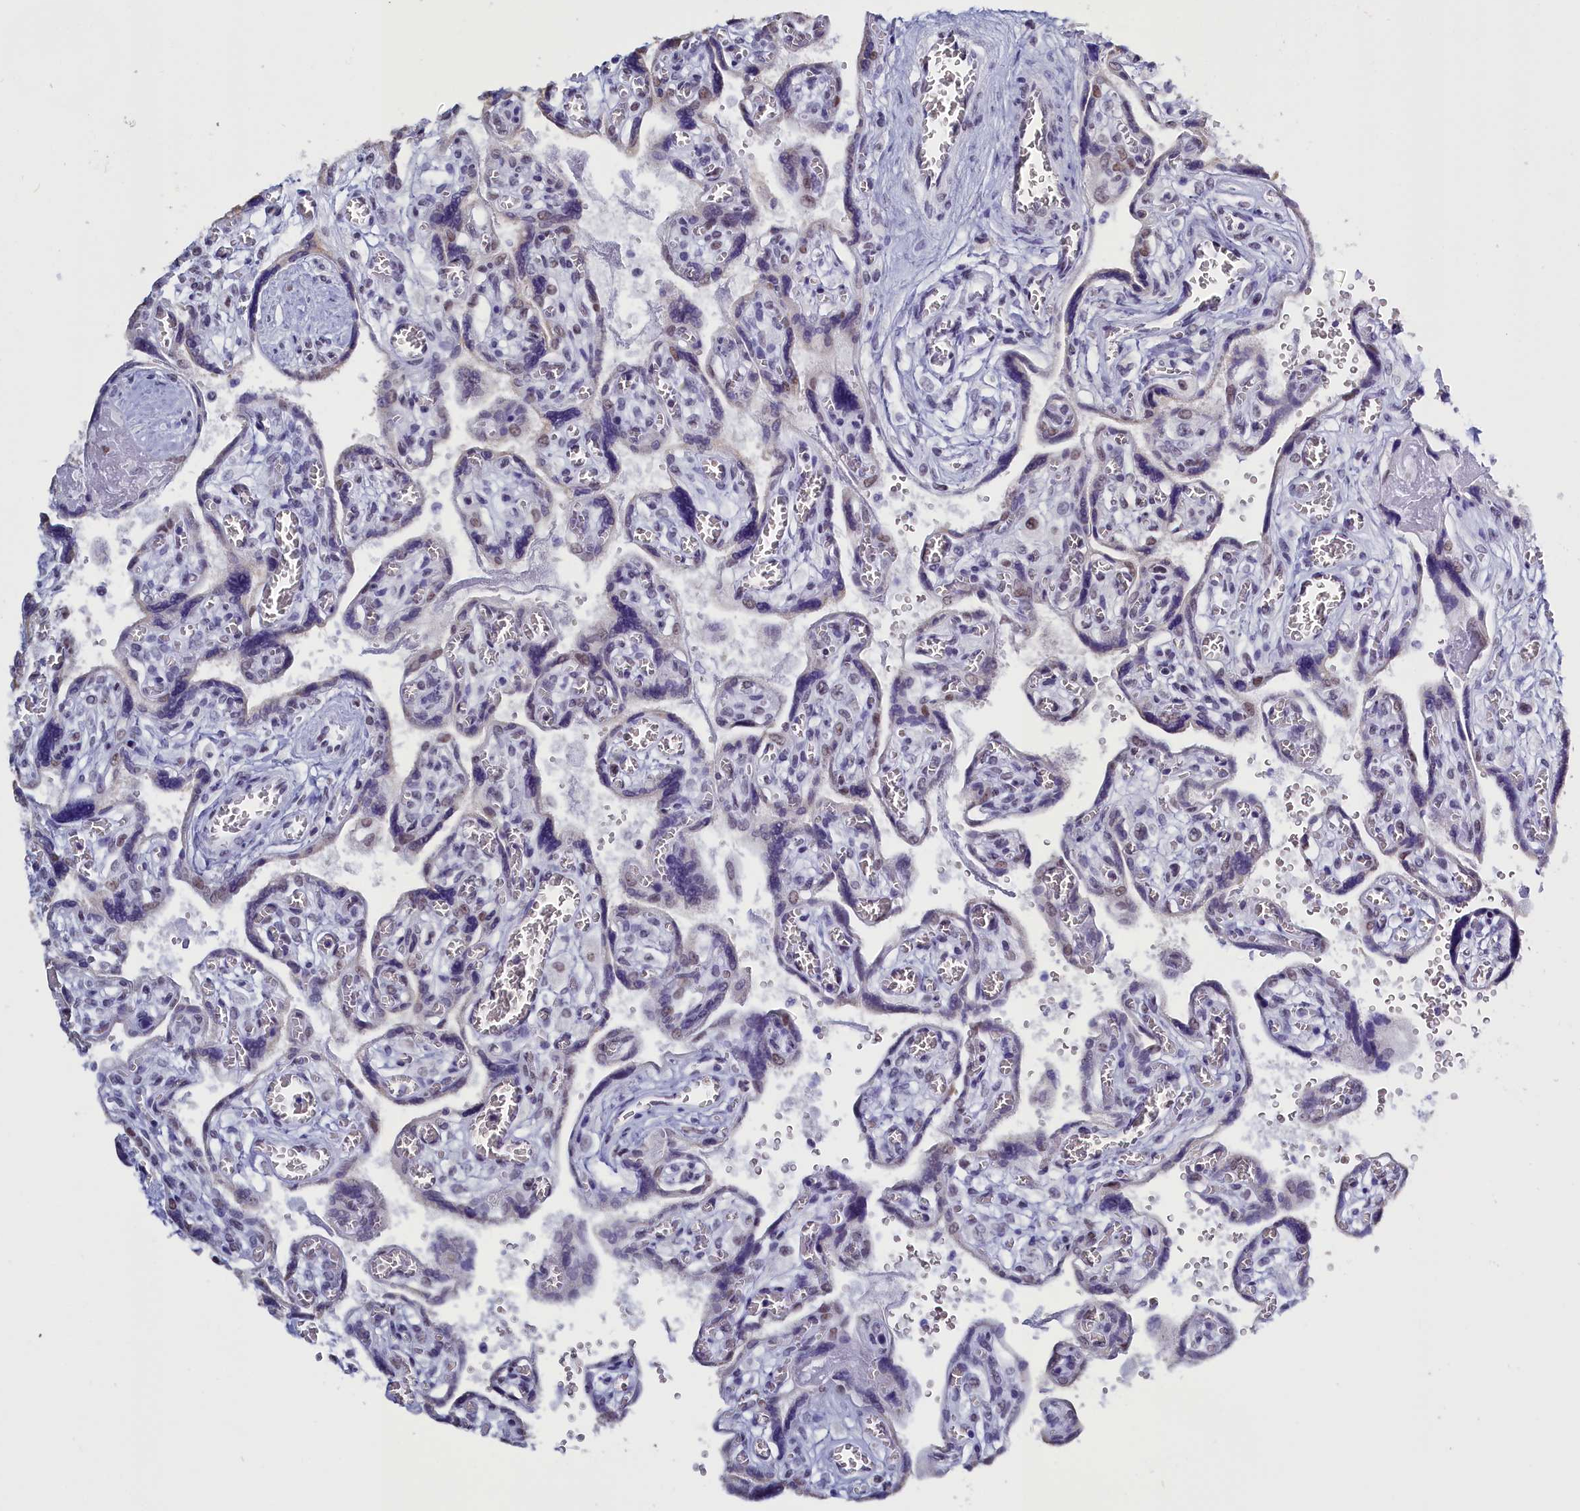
{"staining": {"intensity": "moderate", "quantity": "<25%", "location": "nuclear"}, "tissue": "placenta", "cell_type": "Trophoblastic cells", "image_type": "normal", "snomed": [{"axis": "morphology", "description": "Normal tissue, NOS"}, {"axis": "topography", "description": "Placenta"}], "caption": "Normal placenta was stained to show a protein in brown. There is low levels of moderate nuclear expression in approximately <25% of trophoblastic cells.", "gene": "CD2BP2", "patient": {"sex": "female", "age": 39}}